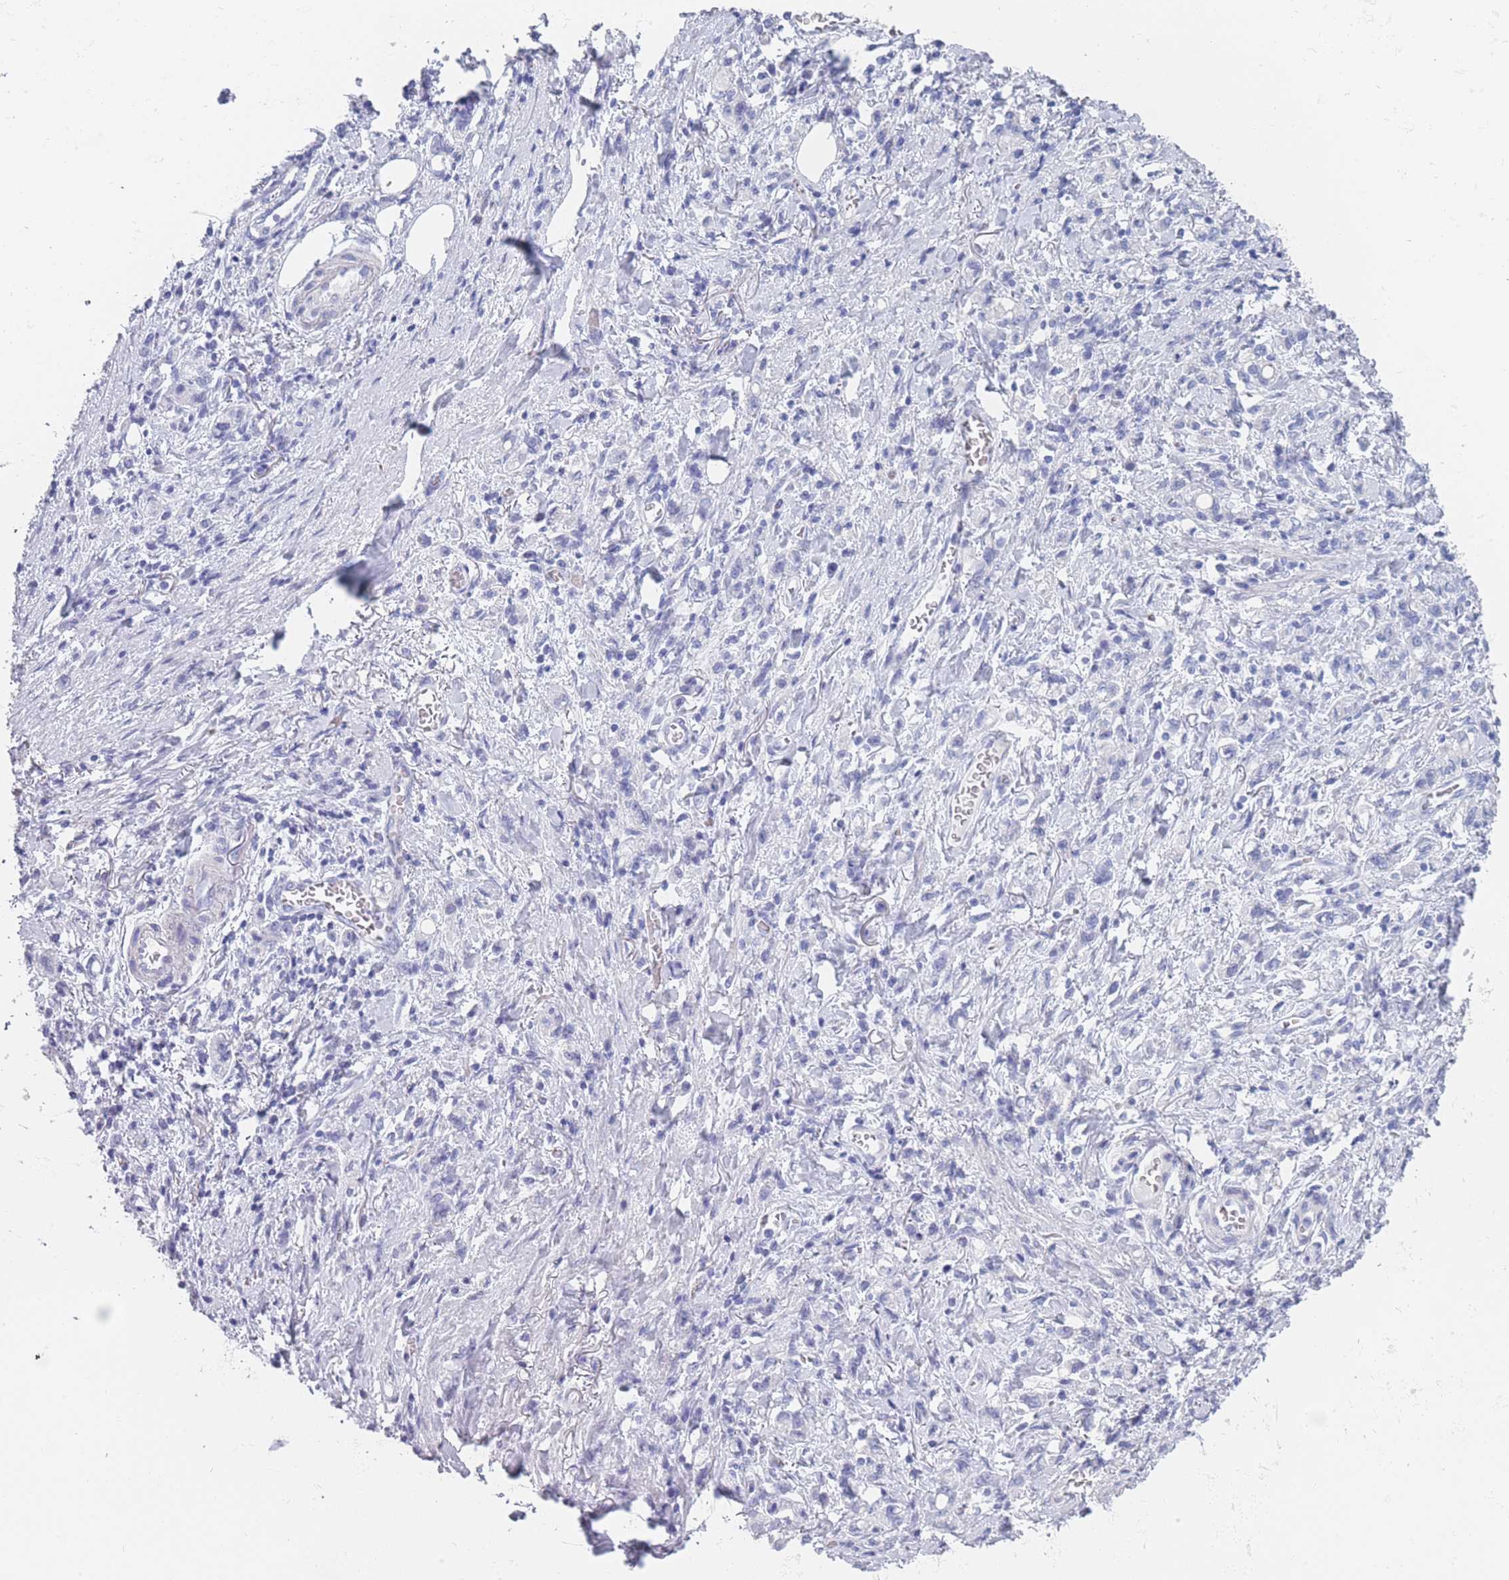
{"staining": {"intensity": "negative", "quantity": "none", "location": "none"}, "tissue": "stomach cancer", "cell_type": "Tumor cells", "image_type": "cancer", "snomed": [{"axis": "morphology", "description": "Adenocarcinoma, NOS"}, {"axis": "topography", "description": "Stomach"}], "caption": "Tumor cells show no significant protein staining in adenocarcinoma (stomach). The staining is performed using DAB brown chromogen with nuclei counter-stained in using hematoxylin.", "gene": "OR5D16", "patient": {"sex": "male", "age": 77}}